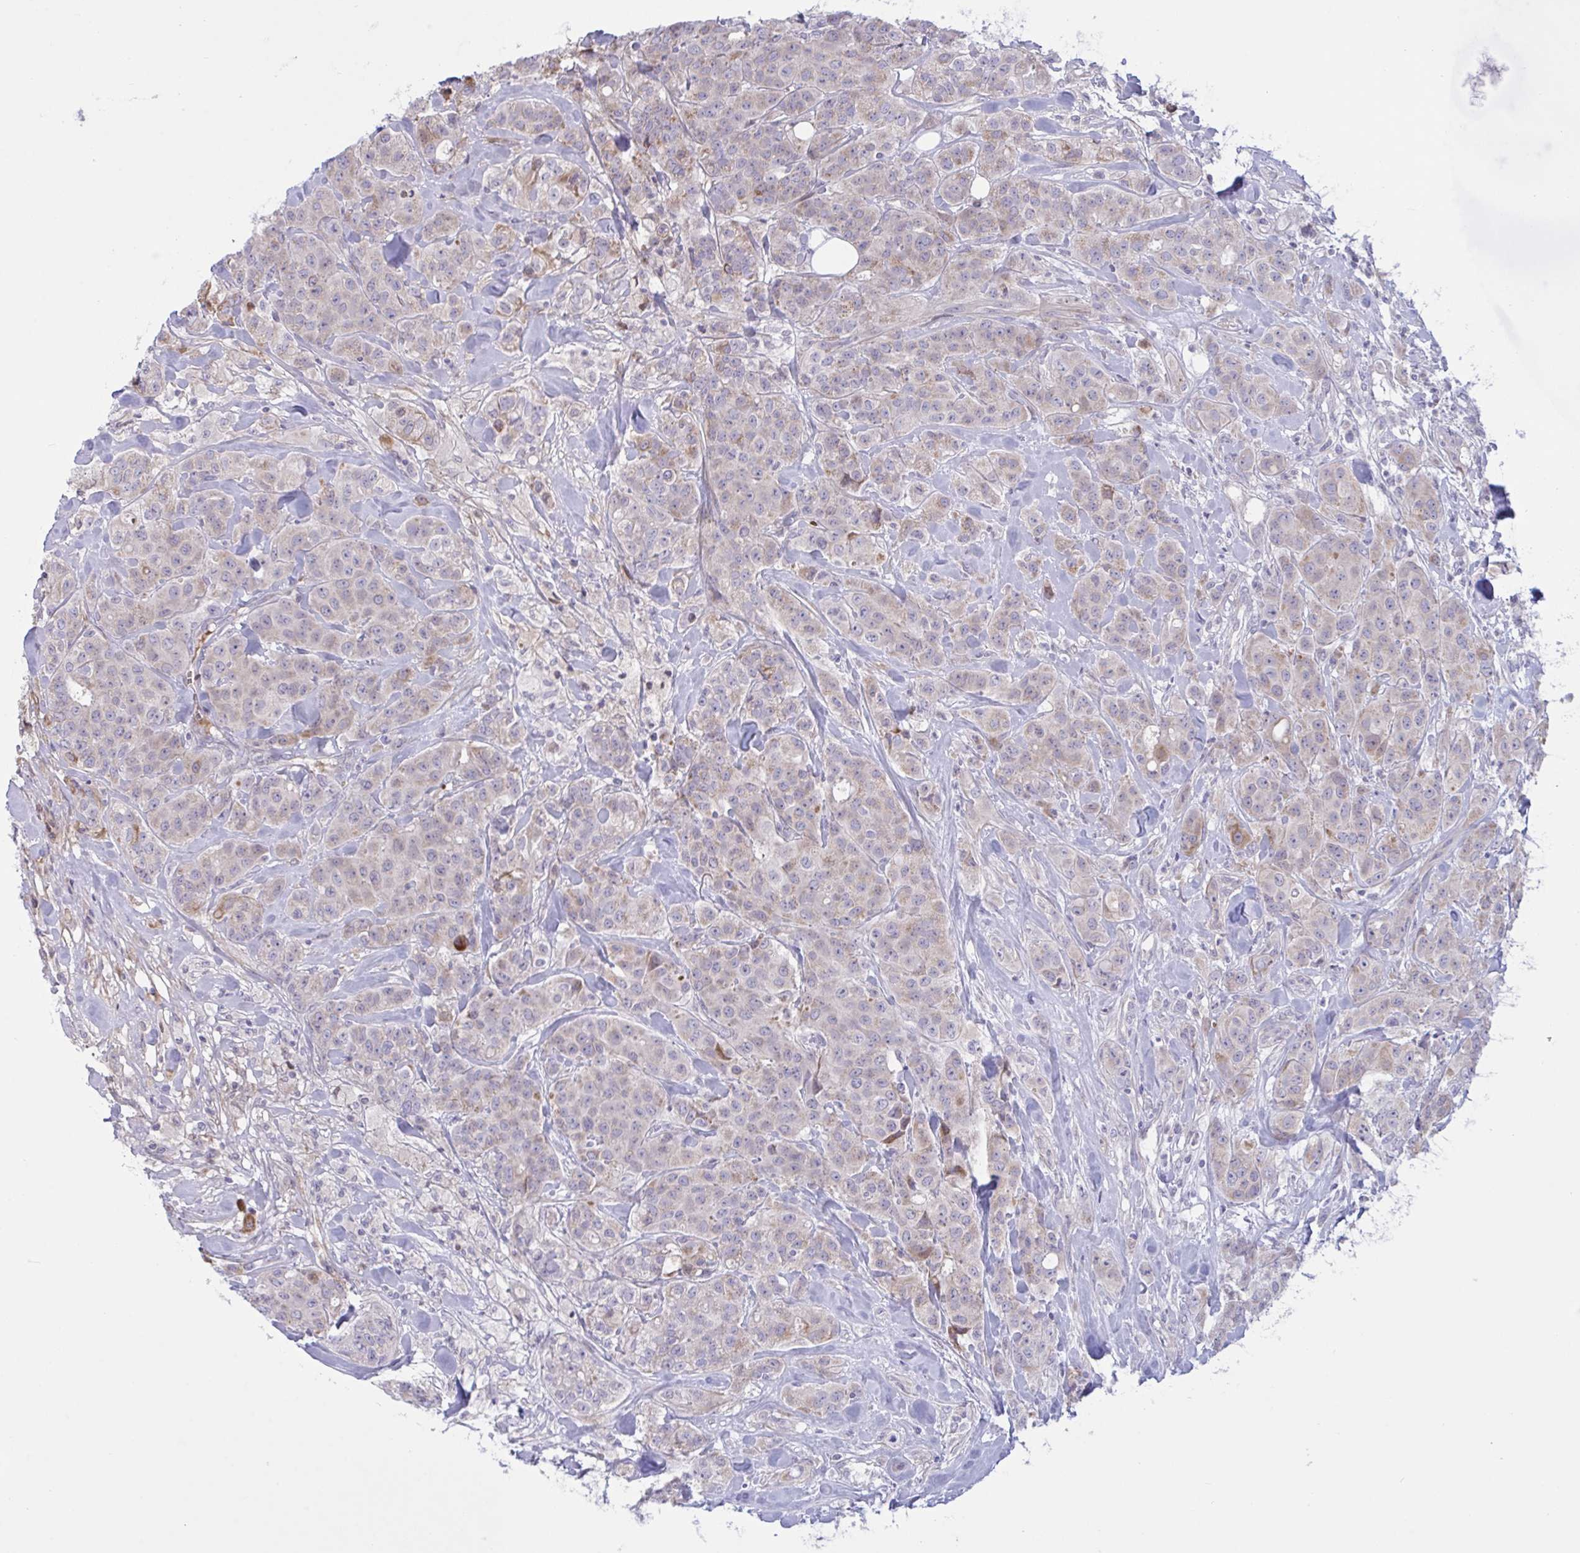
{"staining": {"intensity": "moderate", "quantity": "<25%", "location": "cytoplasmic/membranous"}, "tissue": "breast cancer", "cell_type": "Tumor cells", "image_type": "cancer", "snomed": [{"axis": "morphology", "description": "Normal tissue, NOS"}, {"axis": "morphology", "description": "Duct carcinoma"}, {"axis": "topography", "description": "Breast"}], "caption": "Human breast cancer (invasive ductal carcinoma) stained with a brown dye displays moderate cytoplasmic/membranous positive expression in approximately <25% of tumor cells.", "gene": "VWC2", "patient": {"sex": "female", "age": 43}}